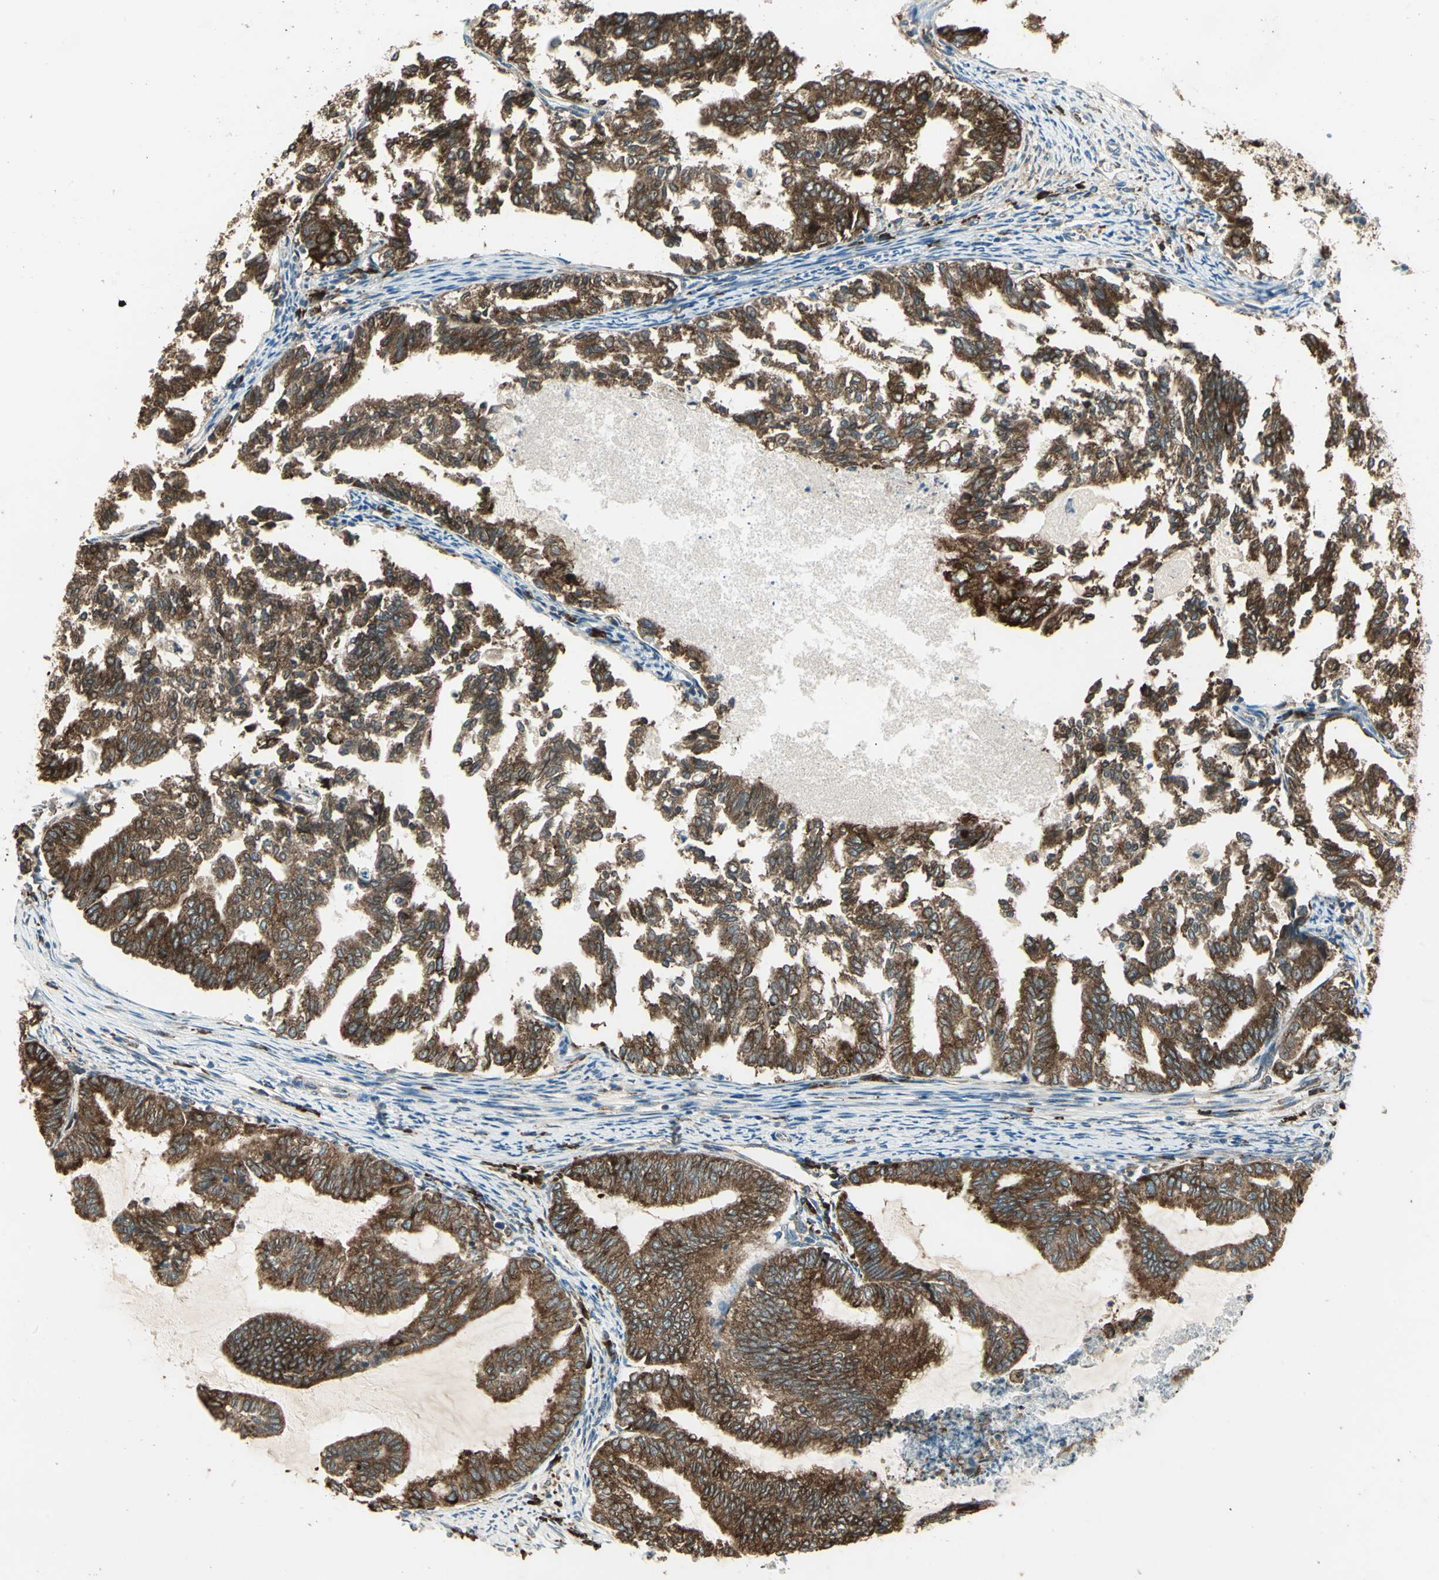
{"staining": {"intensity": "strong", "quantity": ">75%", "location": "cytoplasmic/membranous"}, "tissue": "endometrial cancer", "cell_type": "Tumor cells", "image_type": "cancer", "snomed": [{"axis": "morphology", "description": "Adenocarcinoma, NOS"}, {"axis": "topography", "description": "Endometrium"}], "caption": "Tumor cells exhibit high levels of strong cytoplasmic/membranous positivity in approximately >75% of cells in endometrial cancer (adenocarcinoma).", "gene": "PDIA4", "patient": {"sex": "female", "age": 79}}